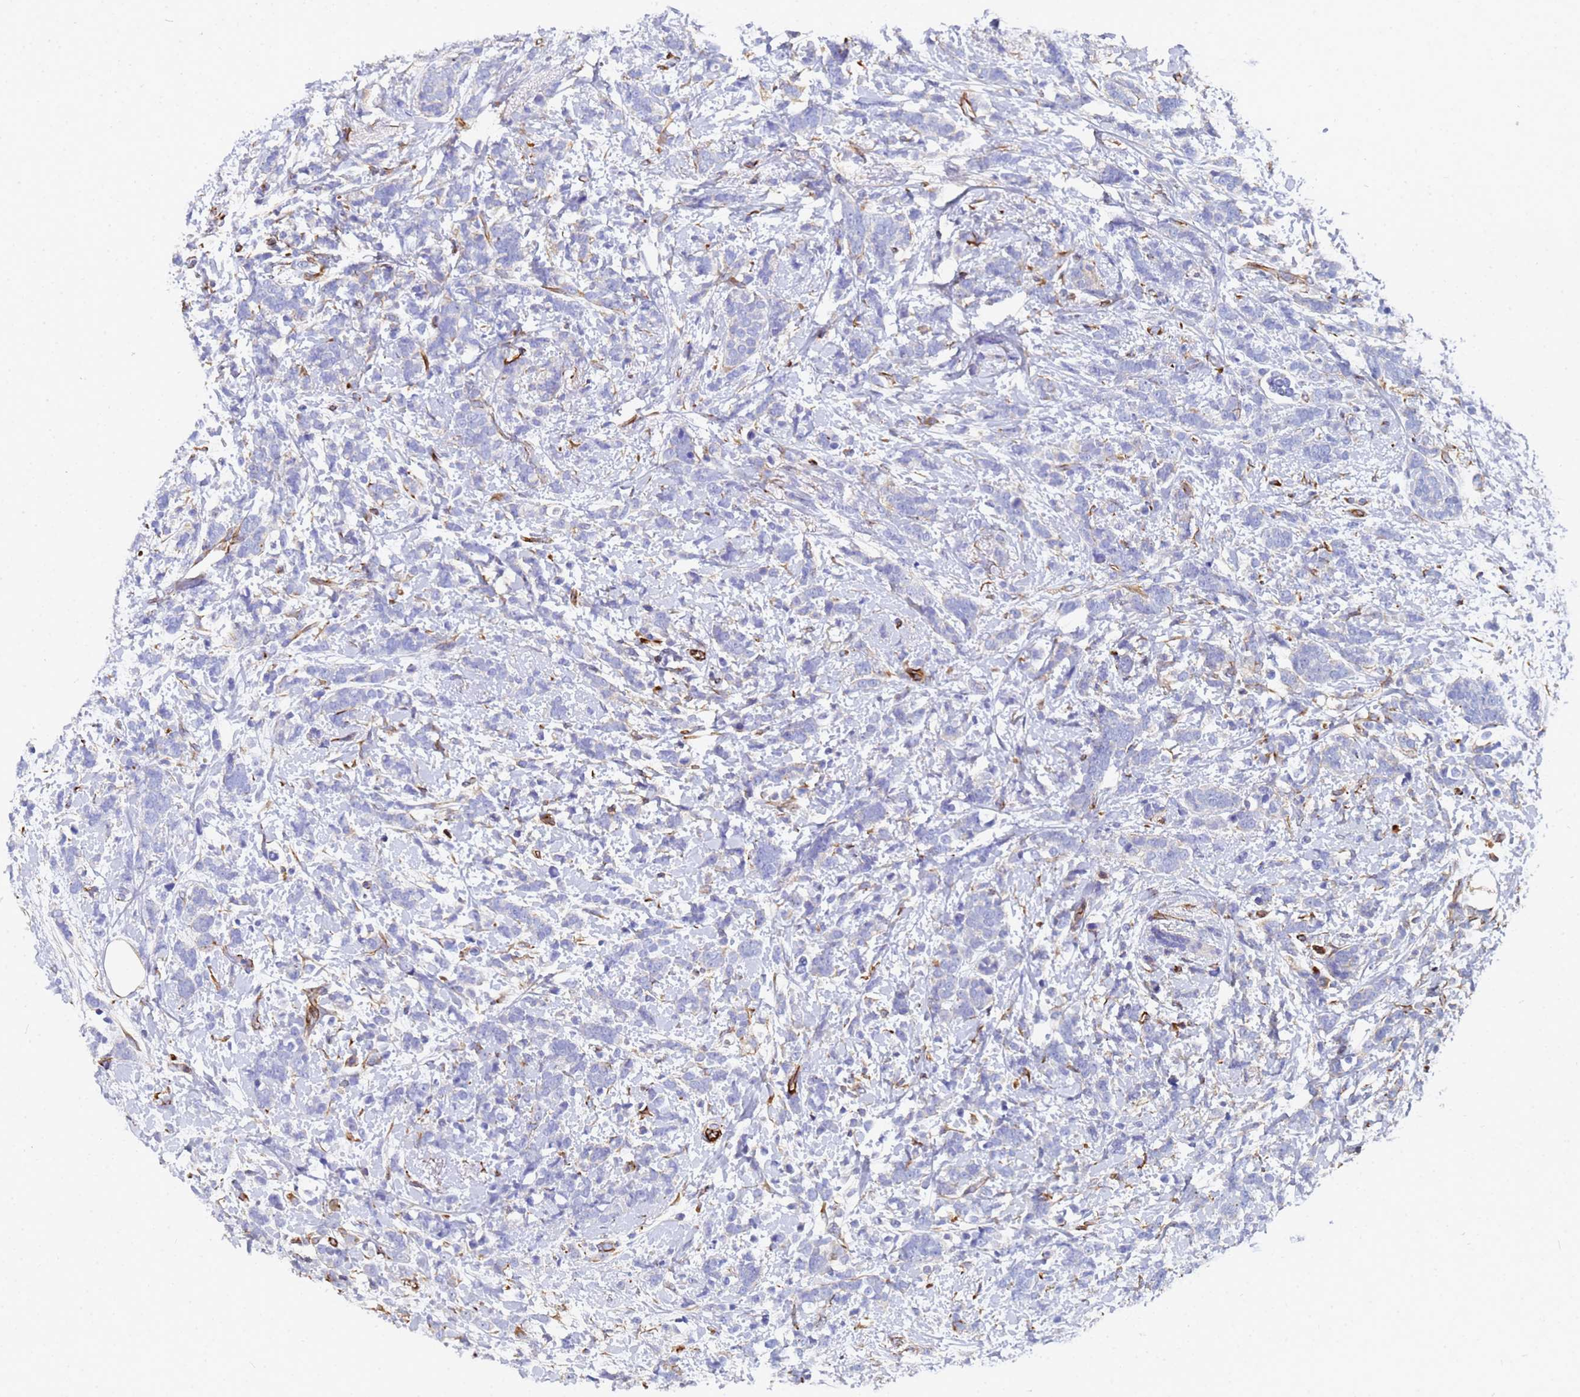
{"staining": {"intensity": "negative", "quantity": "none", "location": "none"}, "tissue": "breast cancer", "cell_type": "Tumor cells", "image_type": "cancer", "snomed": [{"axis": "morphology", "description": "Lobular carcinoma"}, {"axis": "topography", "description": "Breast"}], "caption": "Immunohistochemistry image of neoplastic tissue: human breast cancer (lobular carcinoma) stained with DAB (3,3'-diaminobenzidine) shows no significant protein expression in tumor cells.", "gene": "SYT13", "patient": {"sex": "female", "age": 58}}